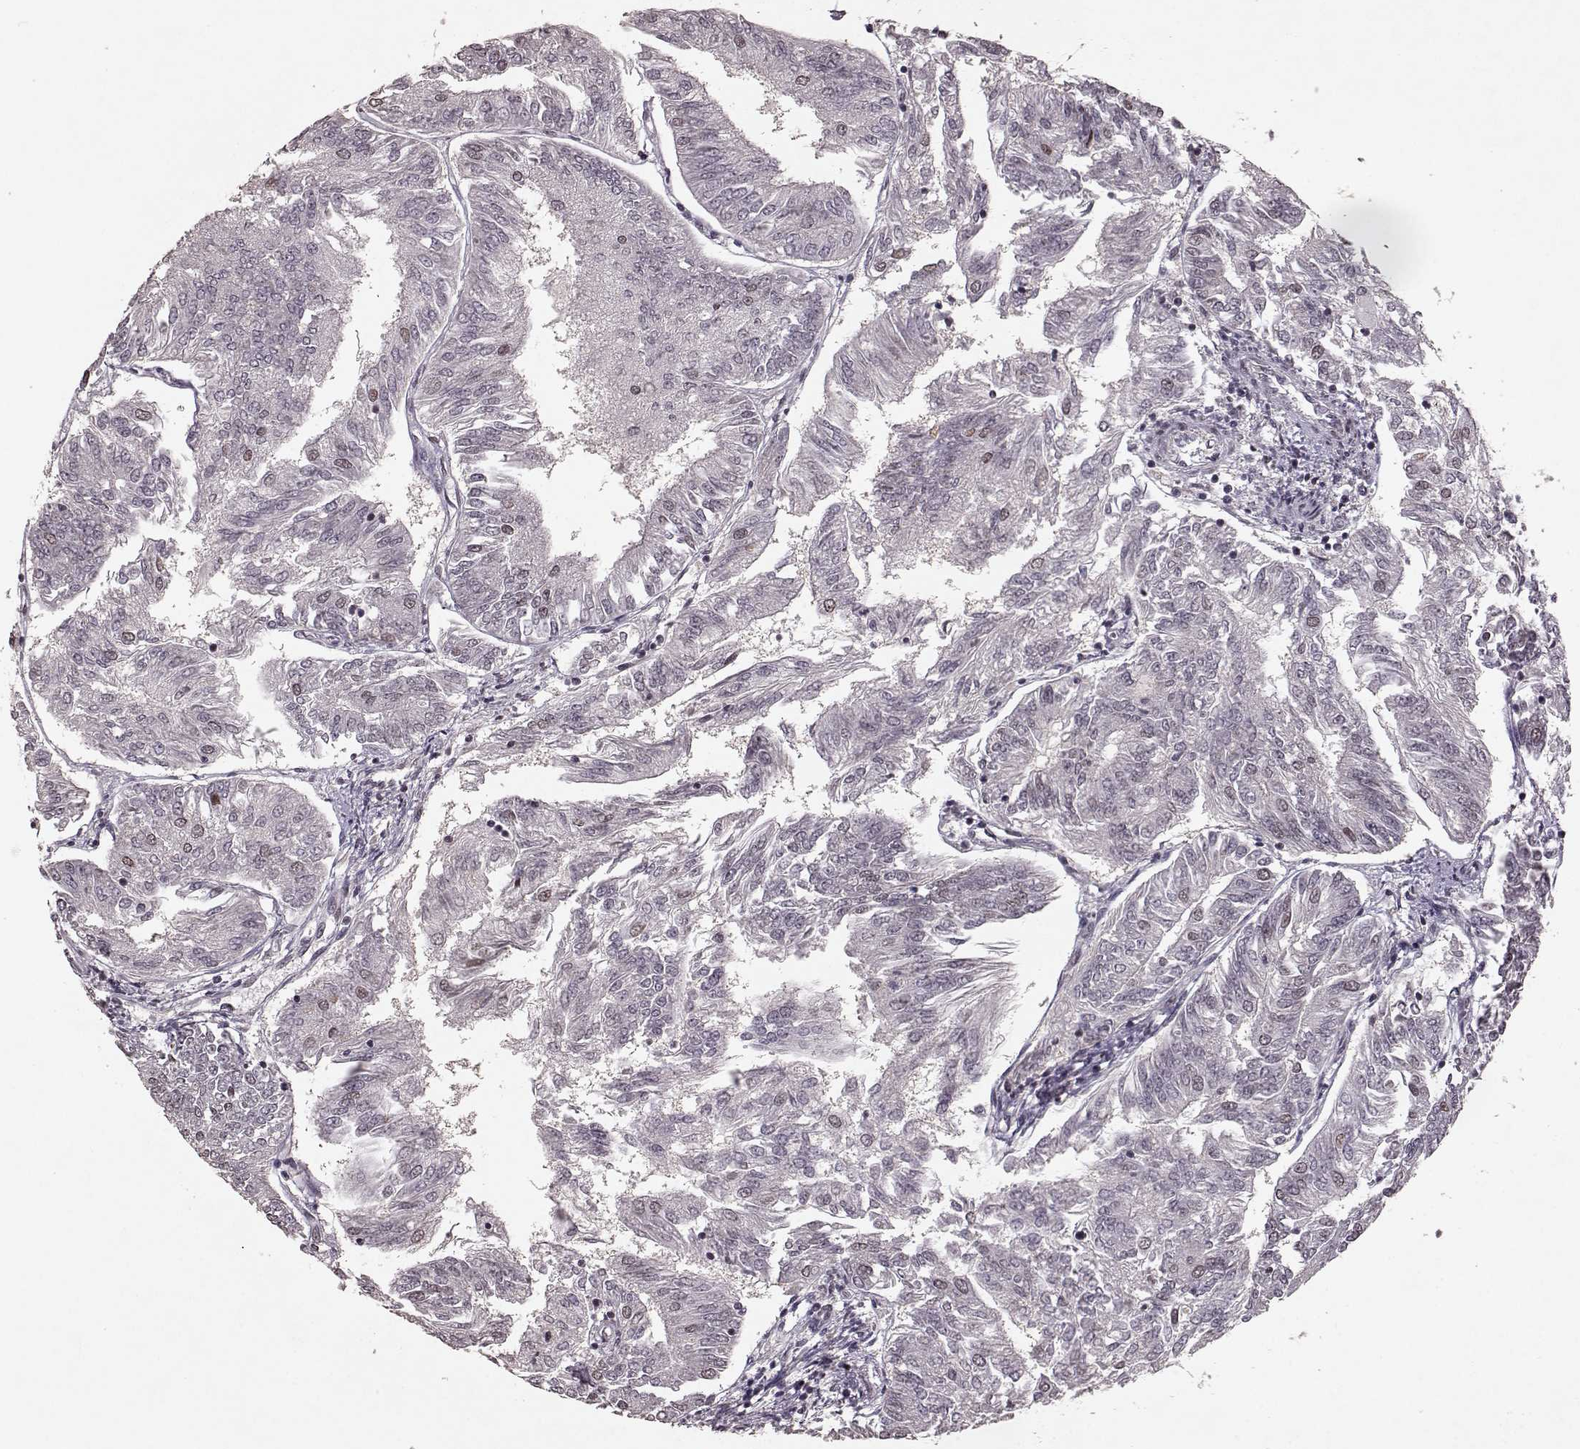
{"staining": {"intensity": "weak", "quantity": "<25%", "location": "nuclear"}, "tissue": "endometrial cancer", "cell_type": "Tumor cells", "image_type": "cancer", "snomed": [{"axis": "morphology", "description": "Adenocarcinoma, NOS"}, {"axis": "topography", "description": "Endometrium"}], "caption": "High magnification brightfield microscopy of endometrial cancer stained with DAB (brown) and counterstained with hematoxylin (blue): tumor cells show no significant positivity.", "gene": "RRAGD", "patient": {"sex": "female", "age": 58}}